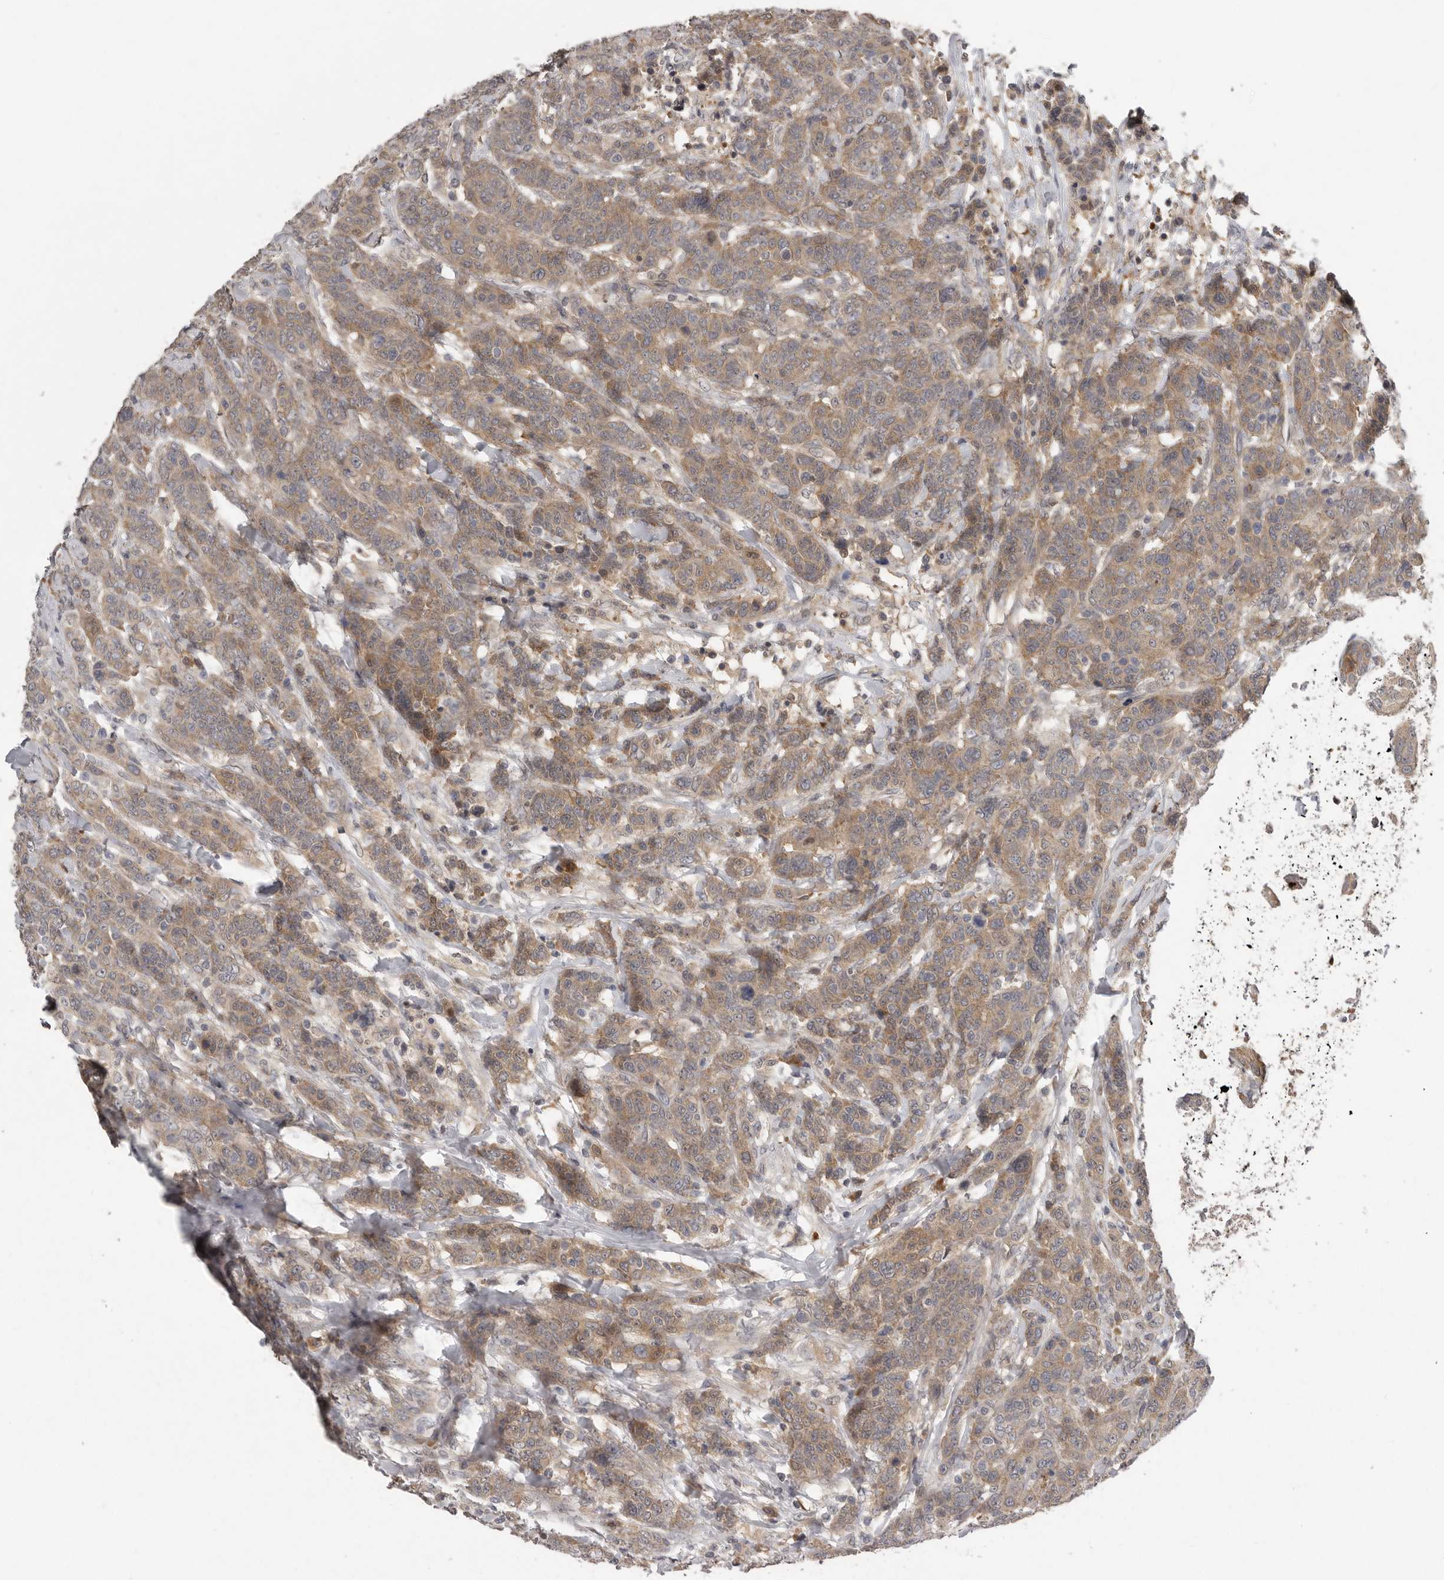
{"staining": {"intensity": "weak", "quantity": ">75%", "location": "cytoplasmic/membranous"}, "tissue": "breast cancer", "cell_type": "Tumor cells", "image_type": "cancer", "snomed": [{"axis": "morphology", "description": "Duct carcinoma"}, {"axis": "topography", "description": "Breast"}], "caption": "Intraductal carcinoma (breast) stained for a protein (brown) reveals weak cytoplasmic/membranous positive expression in approximately >75% of tumor cells.", "gene": "RALGPS2", "patient": {"sex": "female", "age": 37}}